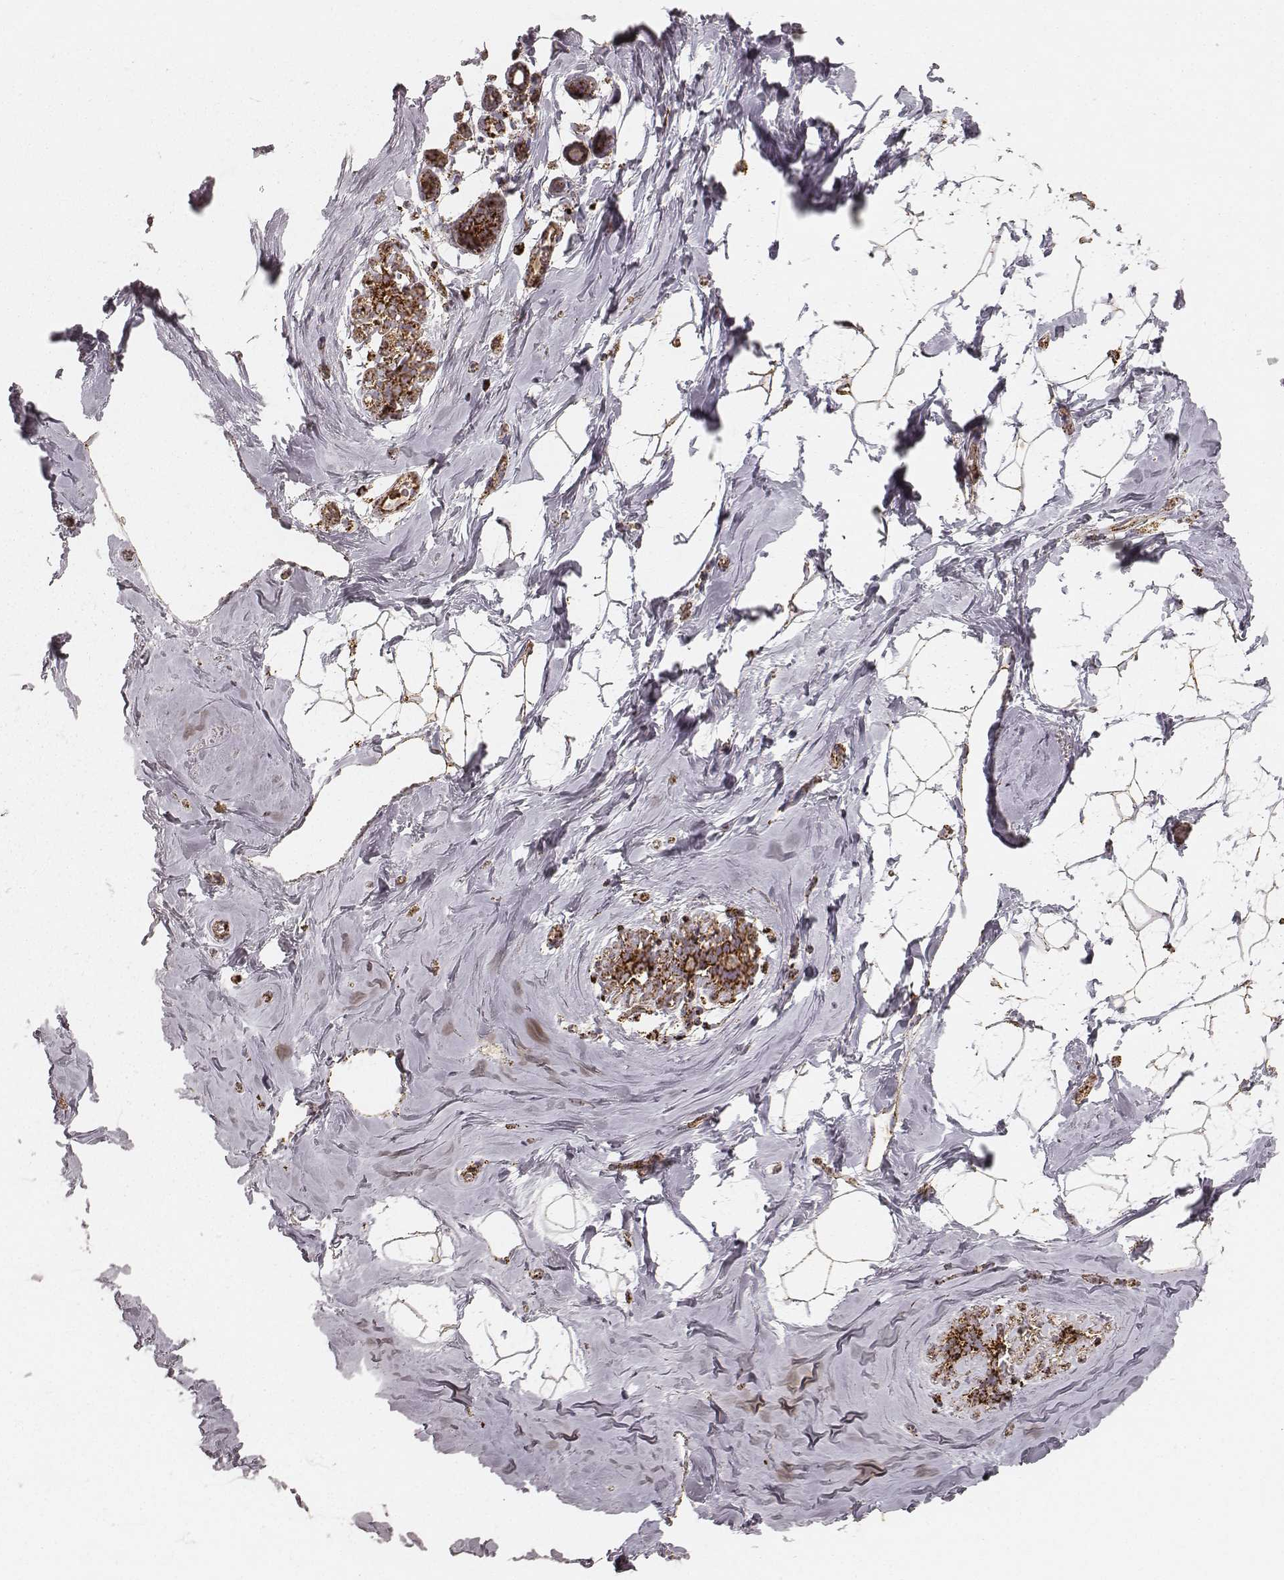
{"staining": {"intensity": "strong", "quantity": ">75%", "location": "cytoplasmic/membranous"}, "tissue": "breast", "cell_type": "Adipocytes", "image_type": "normal", "snomed": [{"axis": "morphology", "description": "Normal tissue, NOS"}, {"axis": "topography", "description": "Breast"}], "caption": "A histopathology image of breast stained for a protein displays strong cytoplasmic/membranous brown staining in adipocytes.", "gene": "CS", "patient": {"sex": "female", "age": 32}}